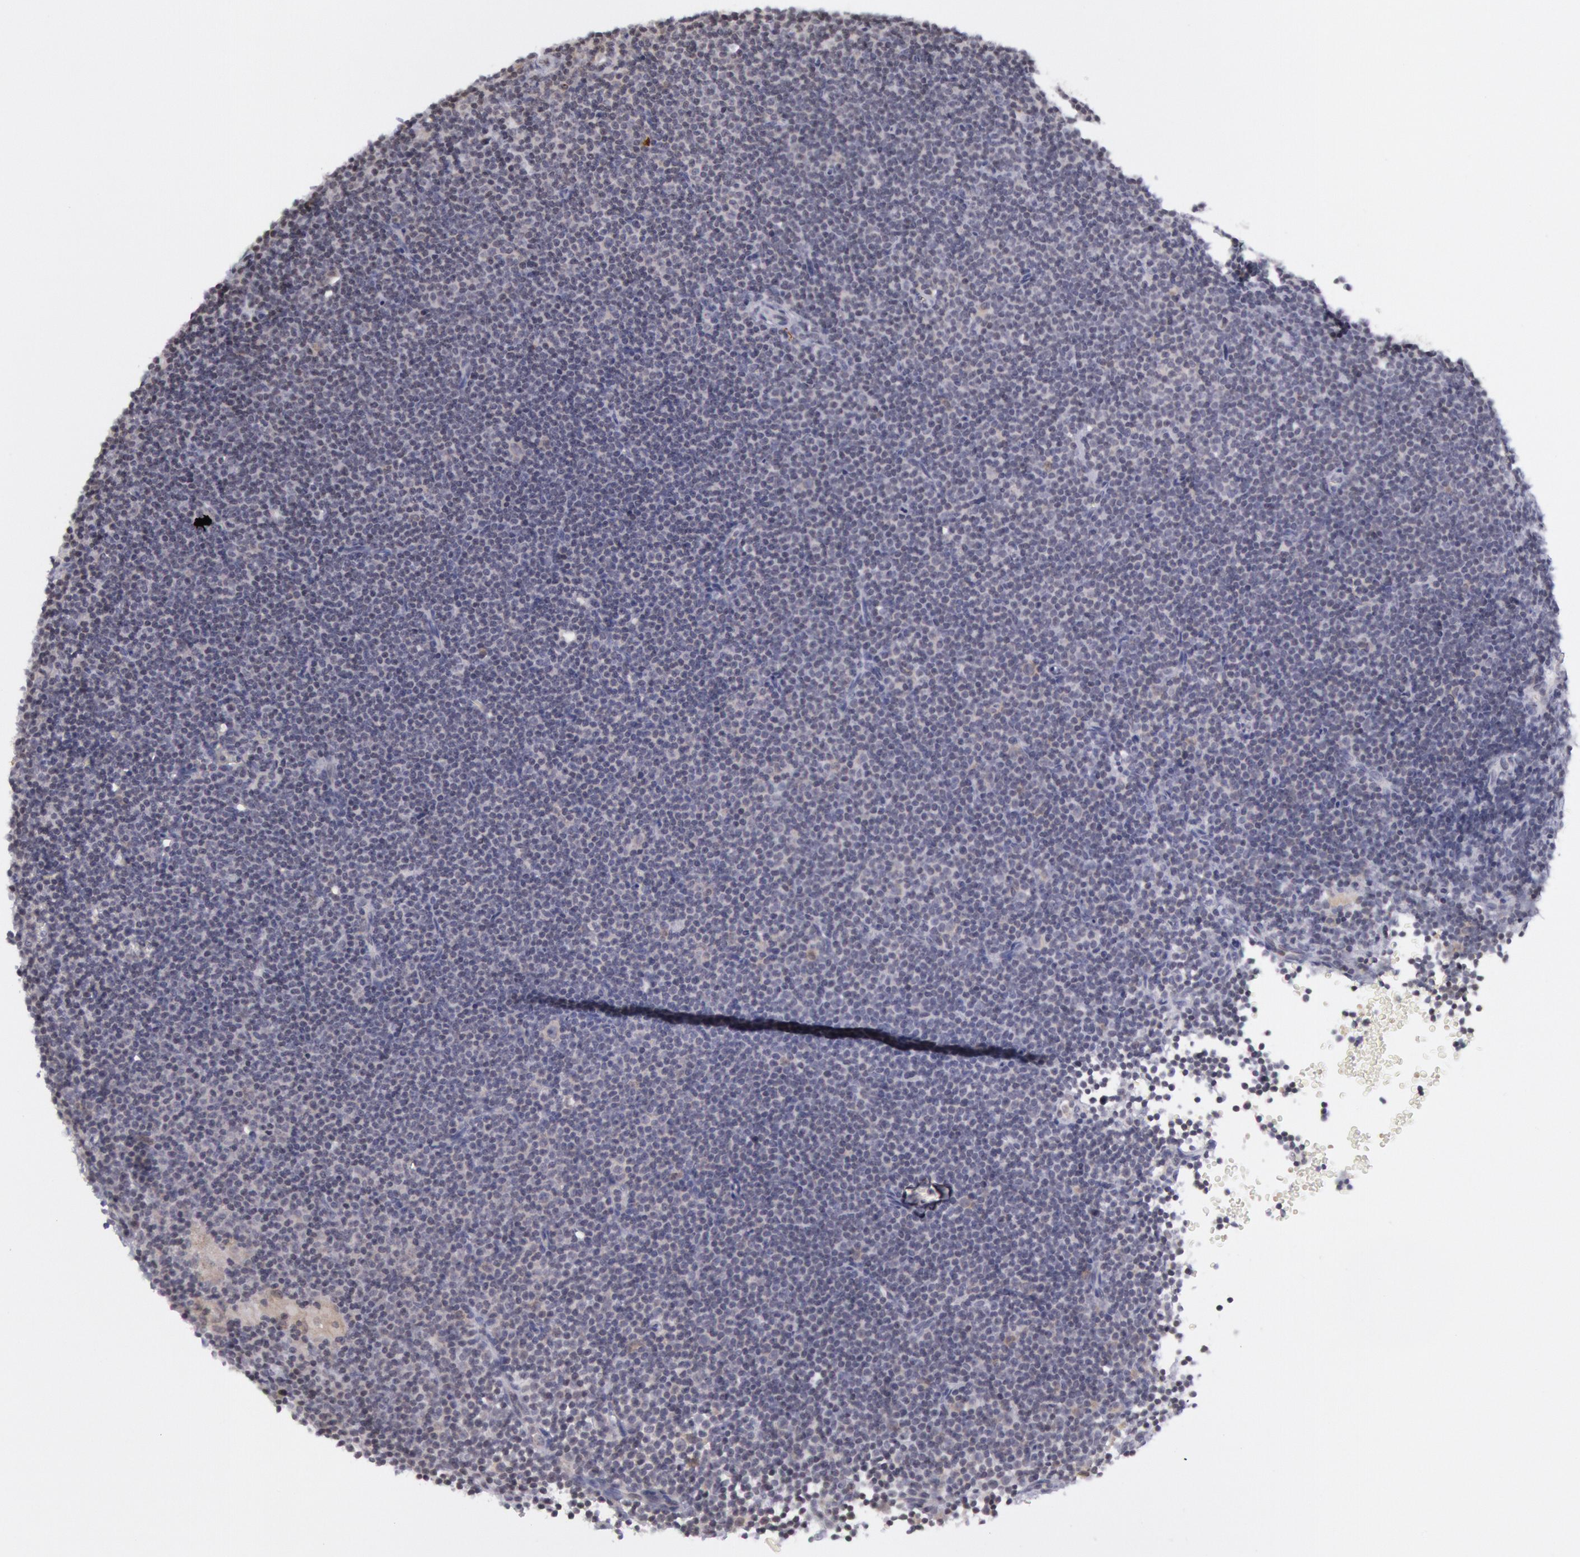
{"staining": {"intensity": "negative", "quantity": "none", "location": "none"}, "tissue": "lymphoma", "cell_type": "Tumor cells", "image_type": "cancer", "snomed": [{"axis": "morphology", "description": "Malignant lymphoma, non-Hodgkin's type, Low grade"}, {"axis": "topography", "description": "Lymph node"}], "caption": "This is an immunohistochemistry (IHC) photomicrograph of human lymphoma. There is no positivity in tumor cells.", "gene": "PTGS2", "patient": {"sex": "female", "age": 69}}